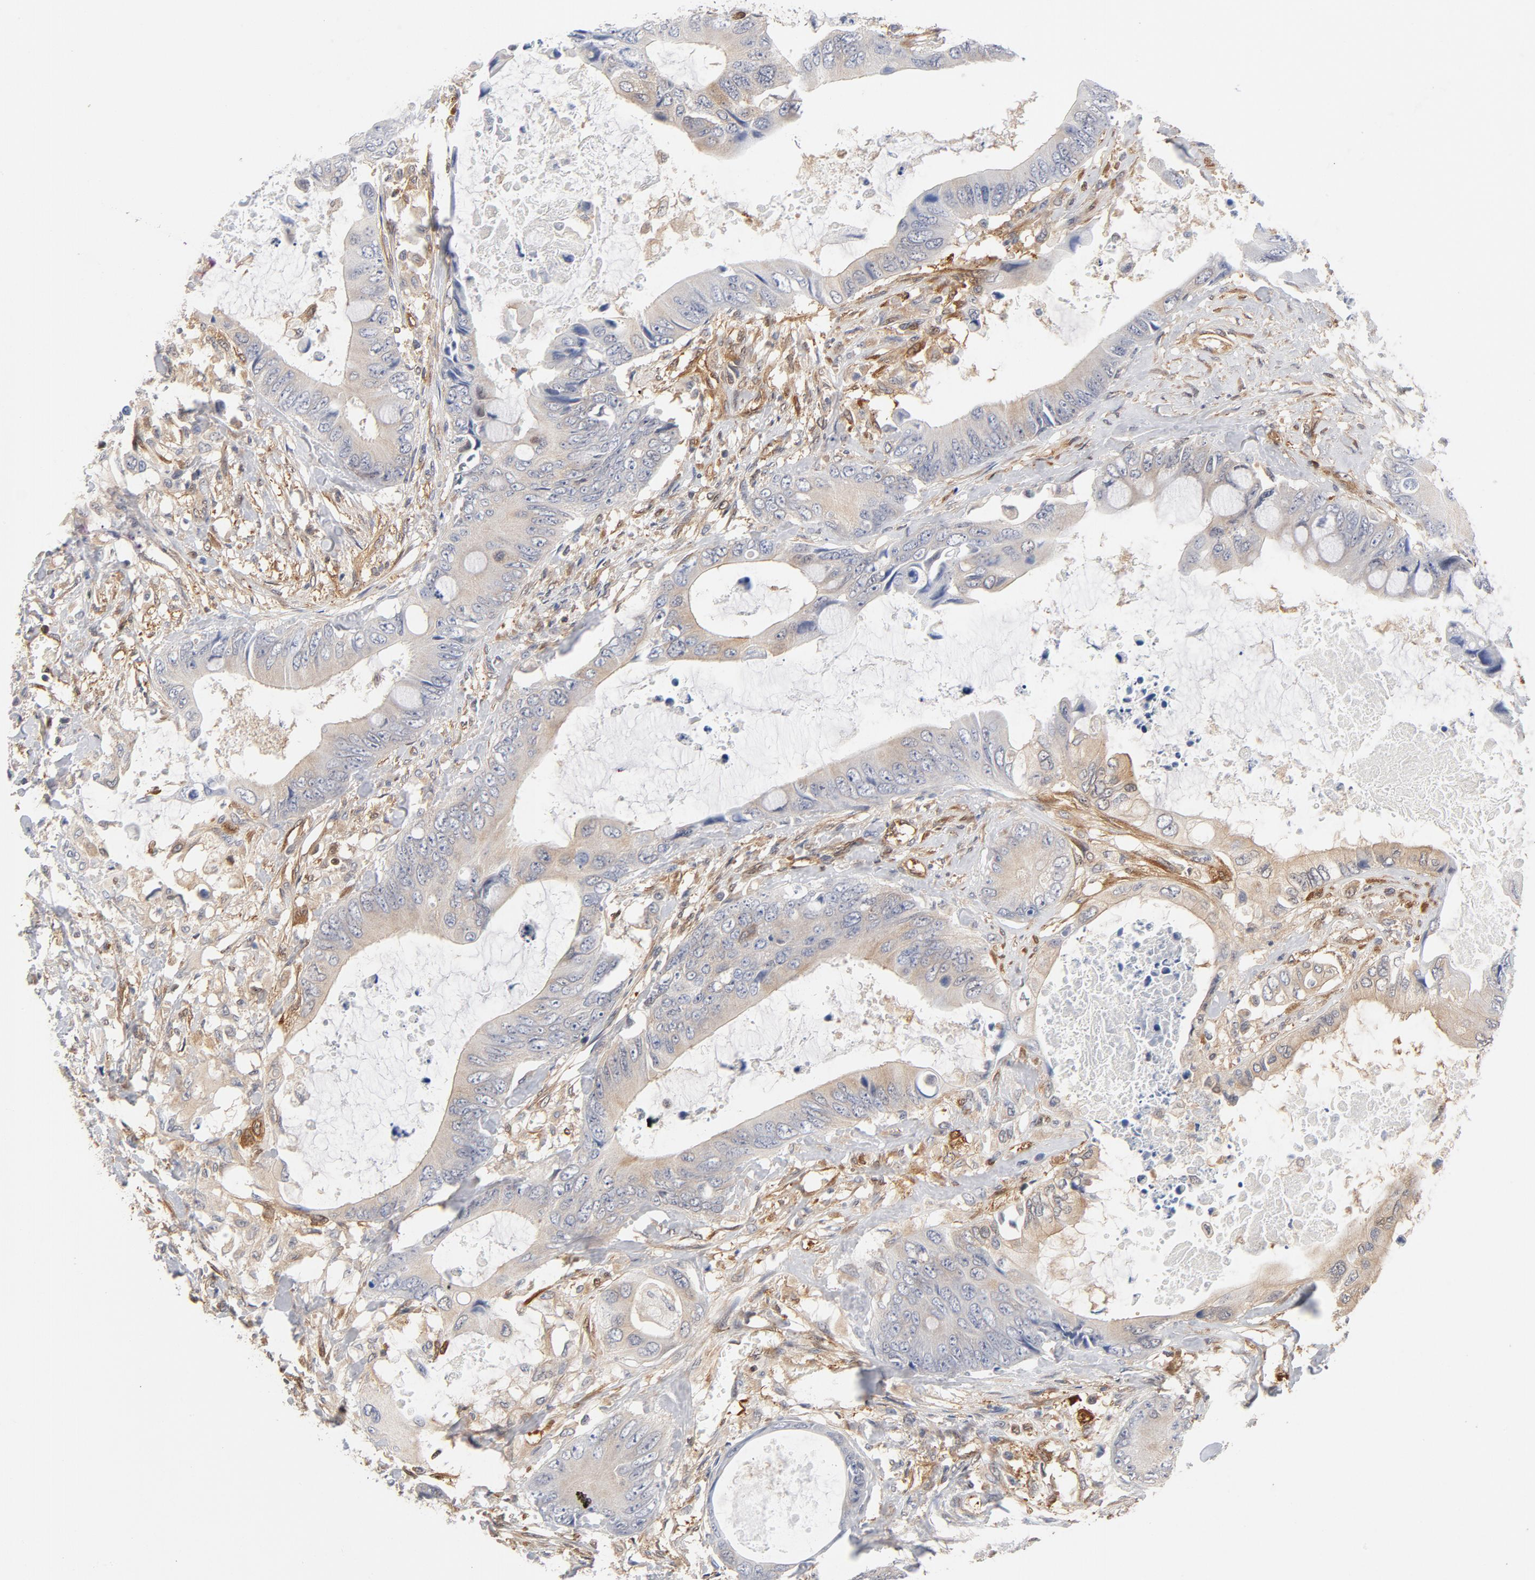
{"staining": {"intensity": "negative", "quantity": "none", "location": "none"}, "tissue": "colorectal cancer", "cell_type": "Tumor cells", "image_type": "cancer", "snomed": [{"axis": "morphology", "description": "Normal tissue, NOS"}, {"axis": "morphology", "description": "Adenocarcinoma, NOS"}, {"axis": "topography", "description": "Rectum"}, {"axis": "topography", "description": "Peripheral nerve tissue"}], "caption": "The micrograph shows no significant expression in tumor cells of adenocarcinoma (colorectal).", "gene": "ASMTL", "patient": {"sex": "female", "age": 77}}